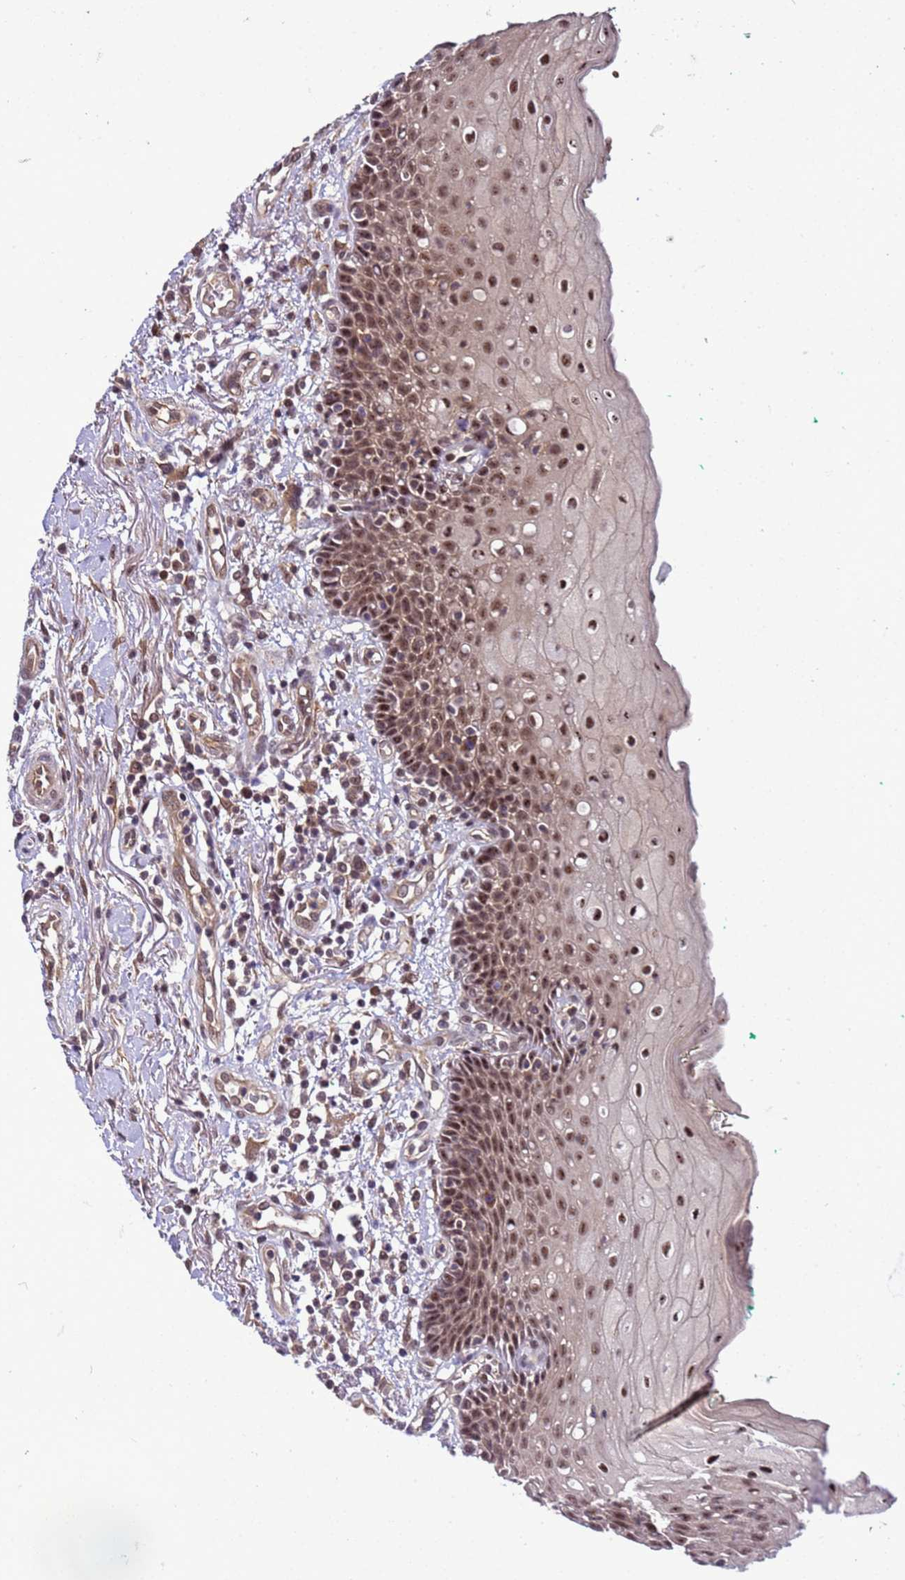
{"staining": {"intensity": "moderate", "quantity": ">75%", "location": "cytoplasmic/membranous,nuclear"}, "tissue": "oral mucosa", "cell_type": "Squamous epithelial cells", "image_type": "normal", "snomed": [{"axis": "morphology", "description": "Normal tissue, NOS"}, {"axis": "morphology", "description": "Squamous cell carcinoma, NOS"}, {"axis": "topography", "description": "Oral tissue"}, {"axis": "topography", "description": "Tounge, NOS"}, {"axis": "topography", "description": "Head-Neck"}], "caption": "Moderate cytoplasmic/membranous,nuclear protein positivity is identified in about >75% of squamous epithelial cells in oral mucosa. The staining was performed using DAB, with brown indicating positive protein expression. Nuclei are stained blue with hematoxylin.", "gene": "GEN1", "patient": {"sex": "male", "age": 79}}